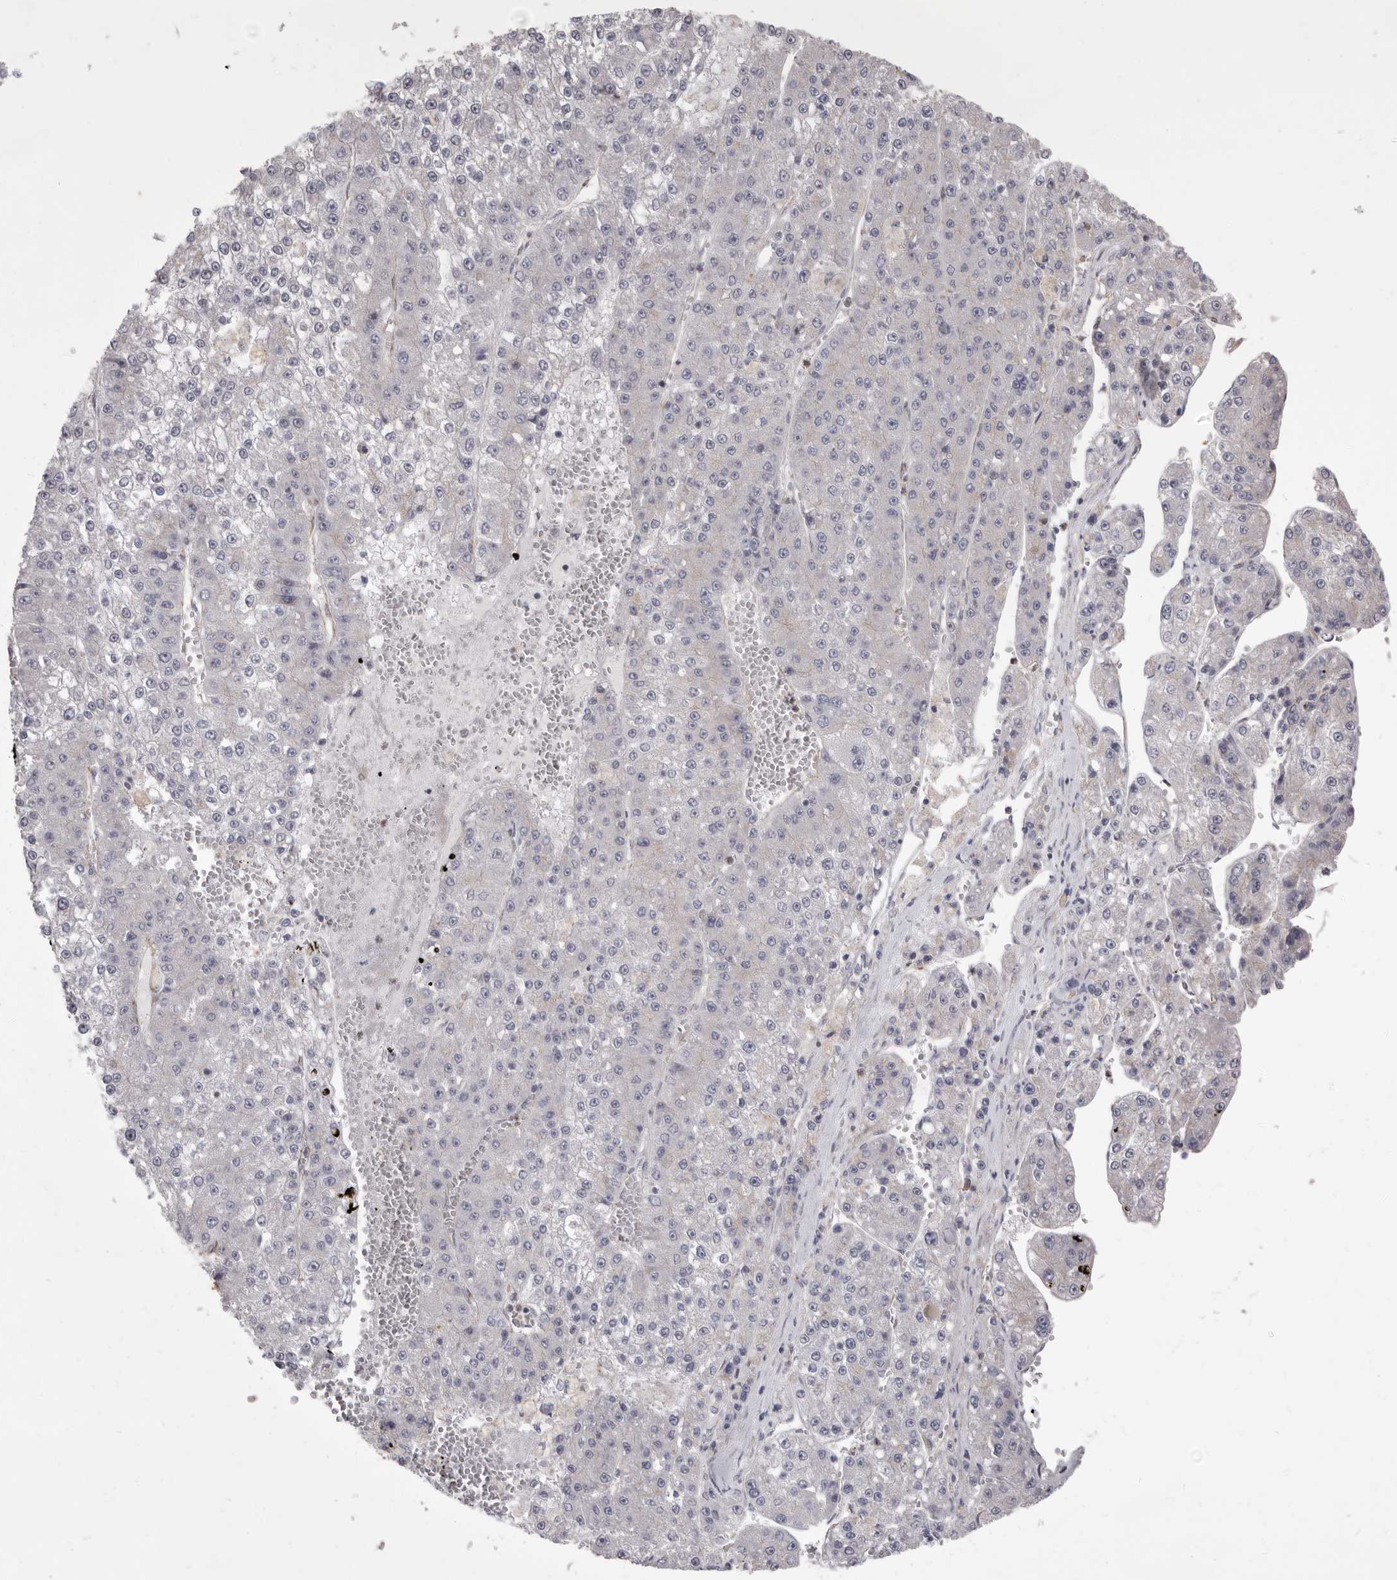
{"staining": {"intensity": "negative", "quantity": "none", "location": "none"}, "tissue": "liver cancer", "cell_type": "Tumor cells", "image_type": "cancer", "snomed": [{"axis": "morphology", "description": "Carcinoma, Hepatocellular, NOS"}, {"axis": "topography", "description": "Liver"}], "caption": "DAB (3,3'-diaminobenzidine) immunohistochemical staining of human hepatocellular carcinoma (liver) reveals no significant expression in tumor cells.", "gene": "P2RX6", "patient": {"sex": "female", "age": 73}}